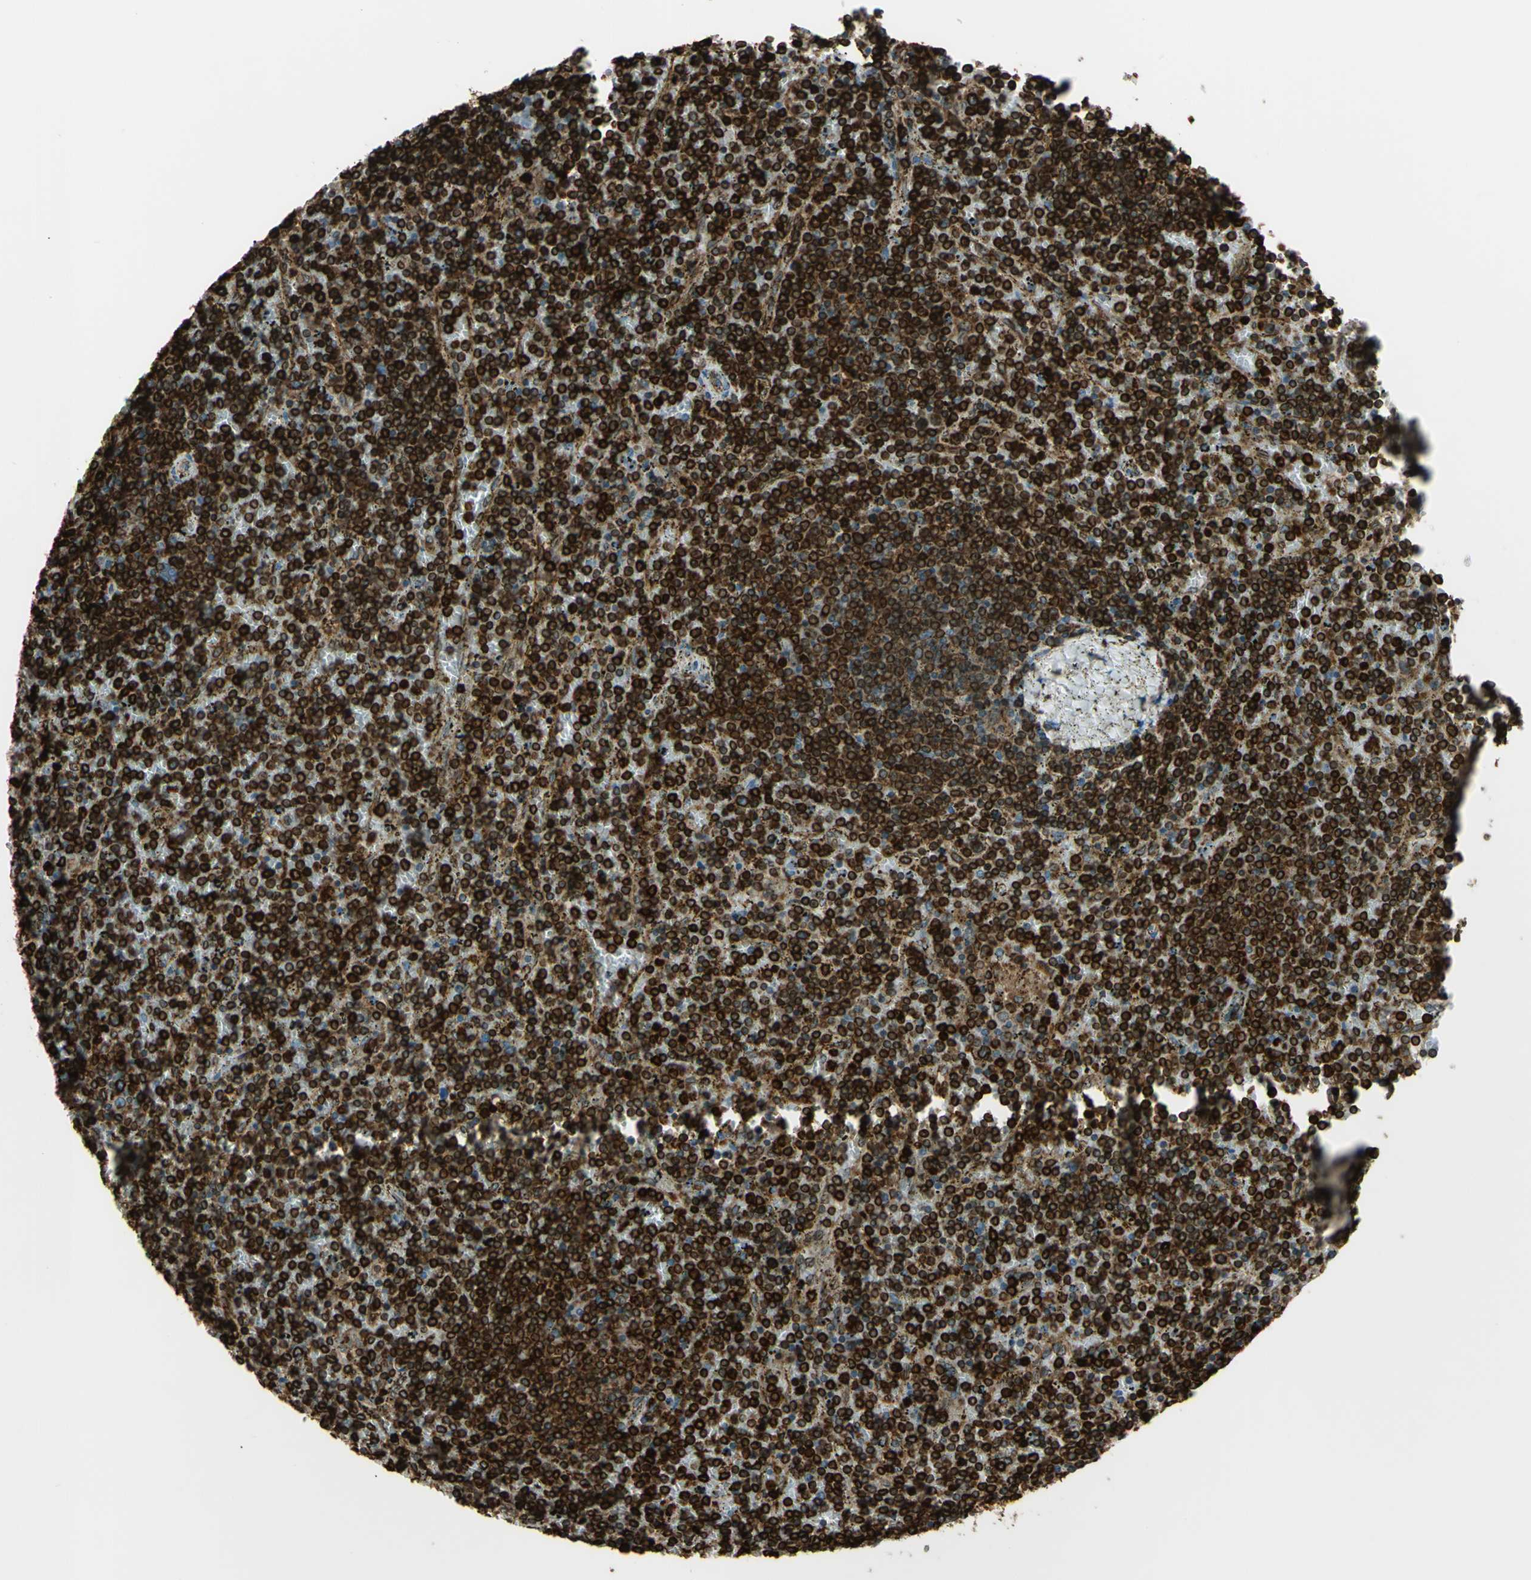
{"staining": {"intensity": "strong", "quantity": ">75%", "location": "cytoplasmic/membranous"}, "tissue": "lymphoma", "cell_type": "Tumor cells", "image_type": "cancer", "snomed": [{"axis": "morphology", "description": "Malignant lymphoma, non-Hodgkin's type, Low grade"}, {"axis": "topography", "description": "Spleen"}], "caption": "Protein staining of lymphoma tissue exhibits strong cytoplasmic/membranous expression in about >75% of tumor cells.", "gene": "CD74", "patient": {"sex": "female", "age": 77}}